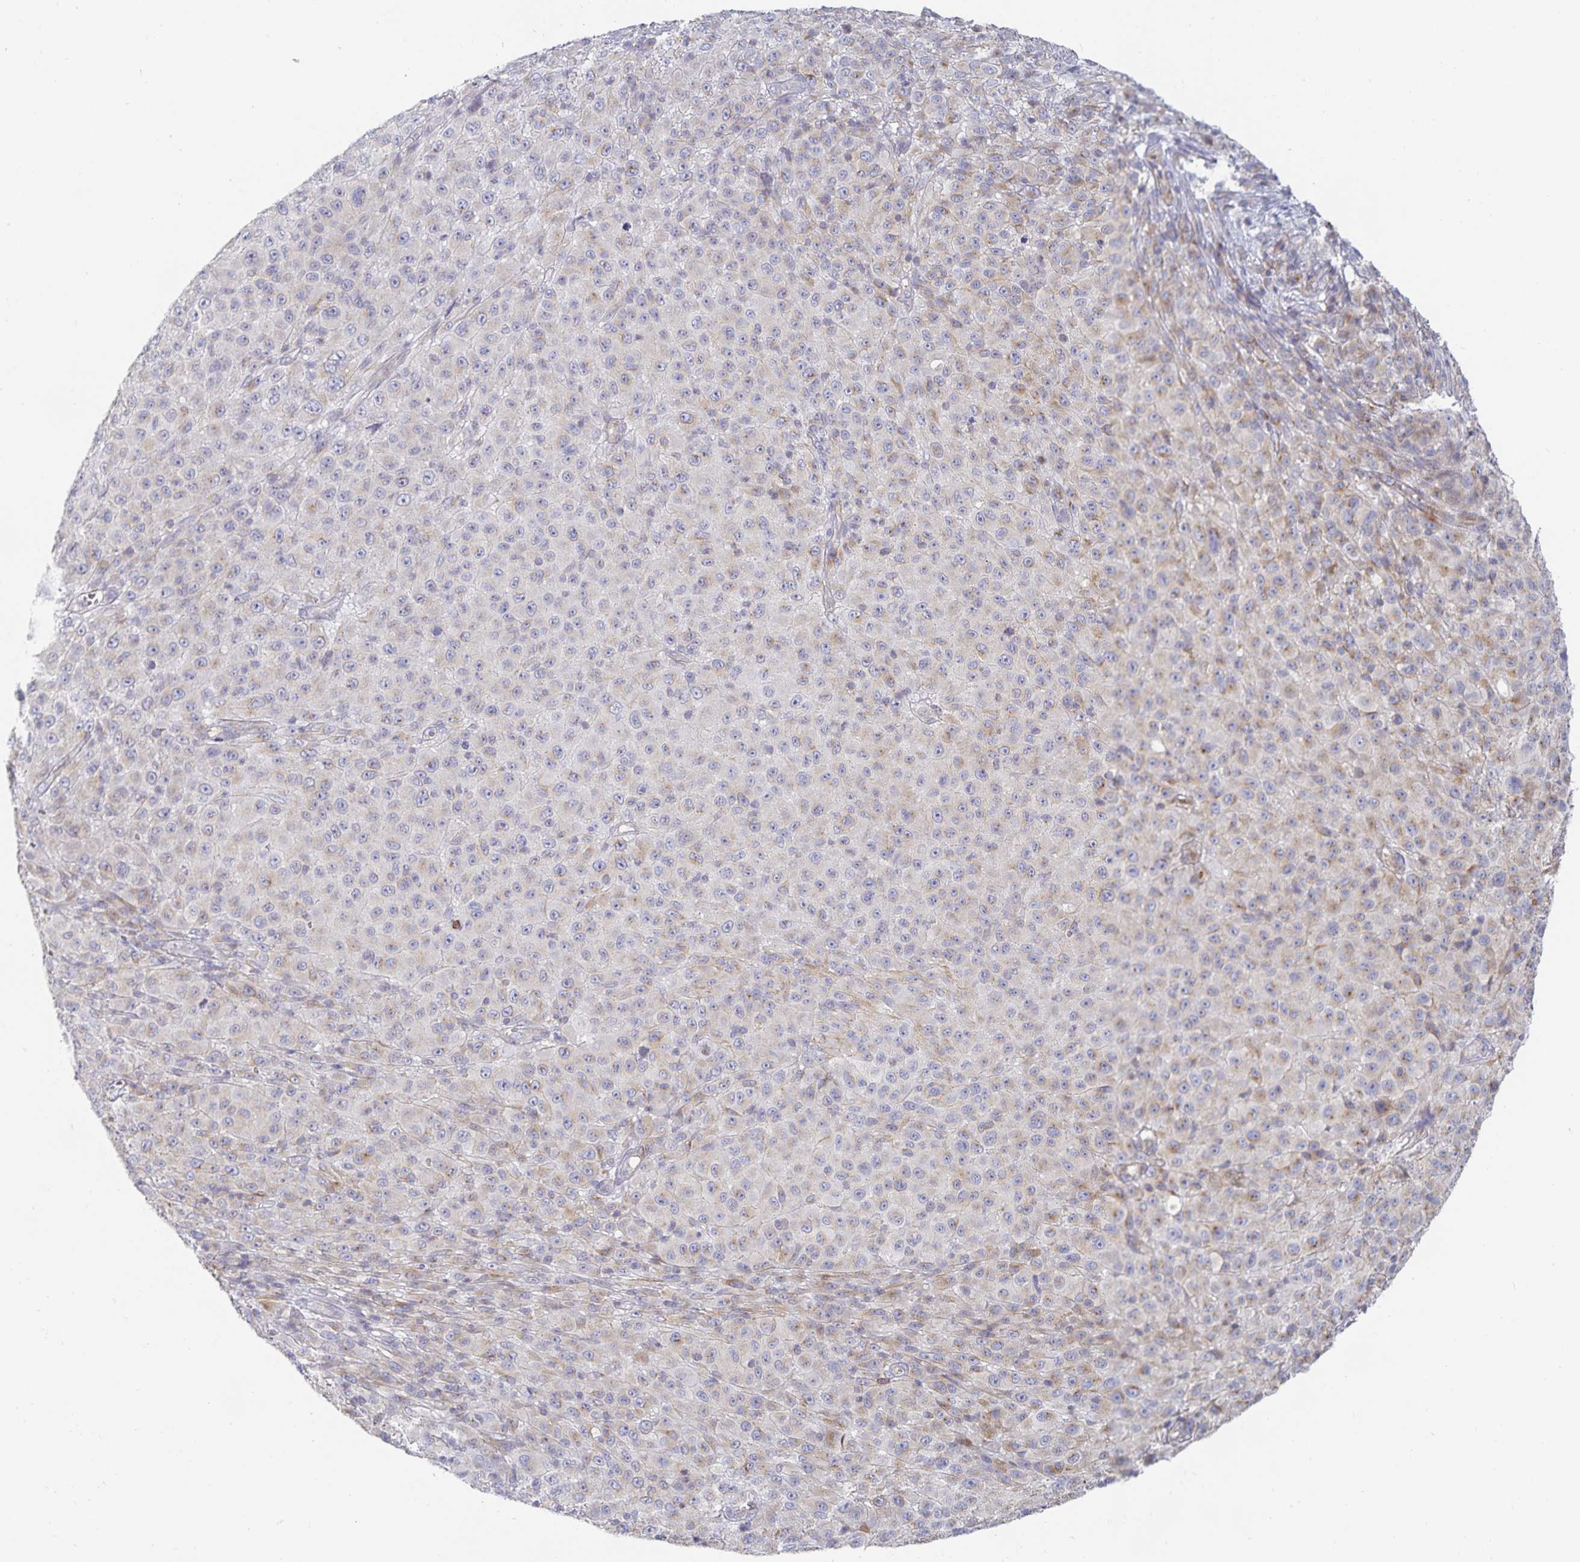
{"staining": {"intensity": "weak", "quantity": "<25%", "location": "cytoplasmic/membranous"}, "tissue": "melanoma", "cell_type": "Tumor cells", "image_type": "cancer", "snomed": [{"axis": "morphology", "description": "Malignant melanoma, NOS"}, {"axis": "topography", "description": "Skin"}], "caption": "Immunohistochemistry (IHC) of human melanoma displays no expression in tumor cells.", "gene": "SFTPA1", "patient": {"sex": "male", "age": 73}}